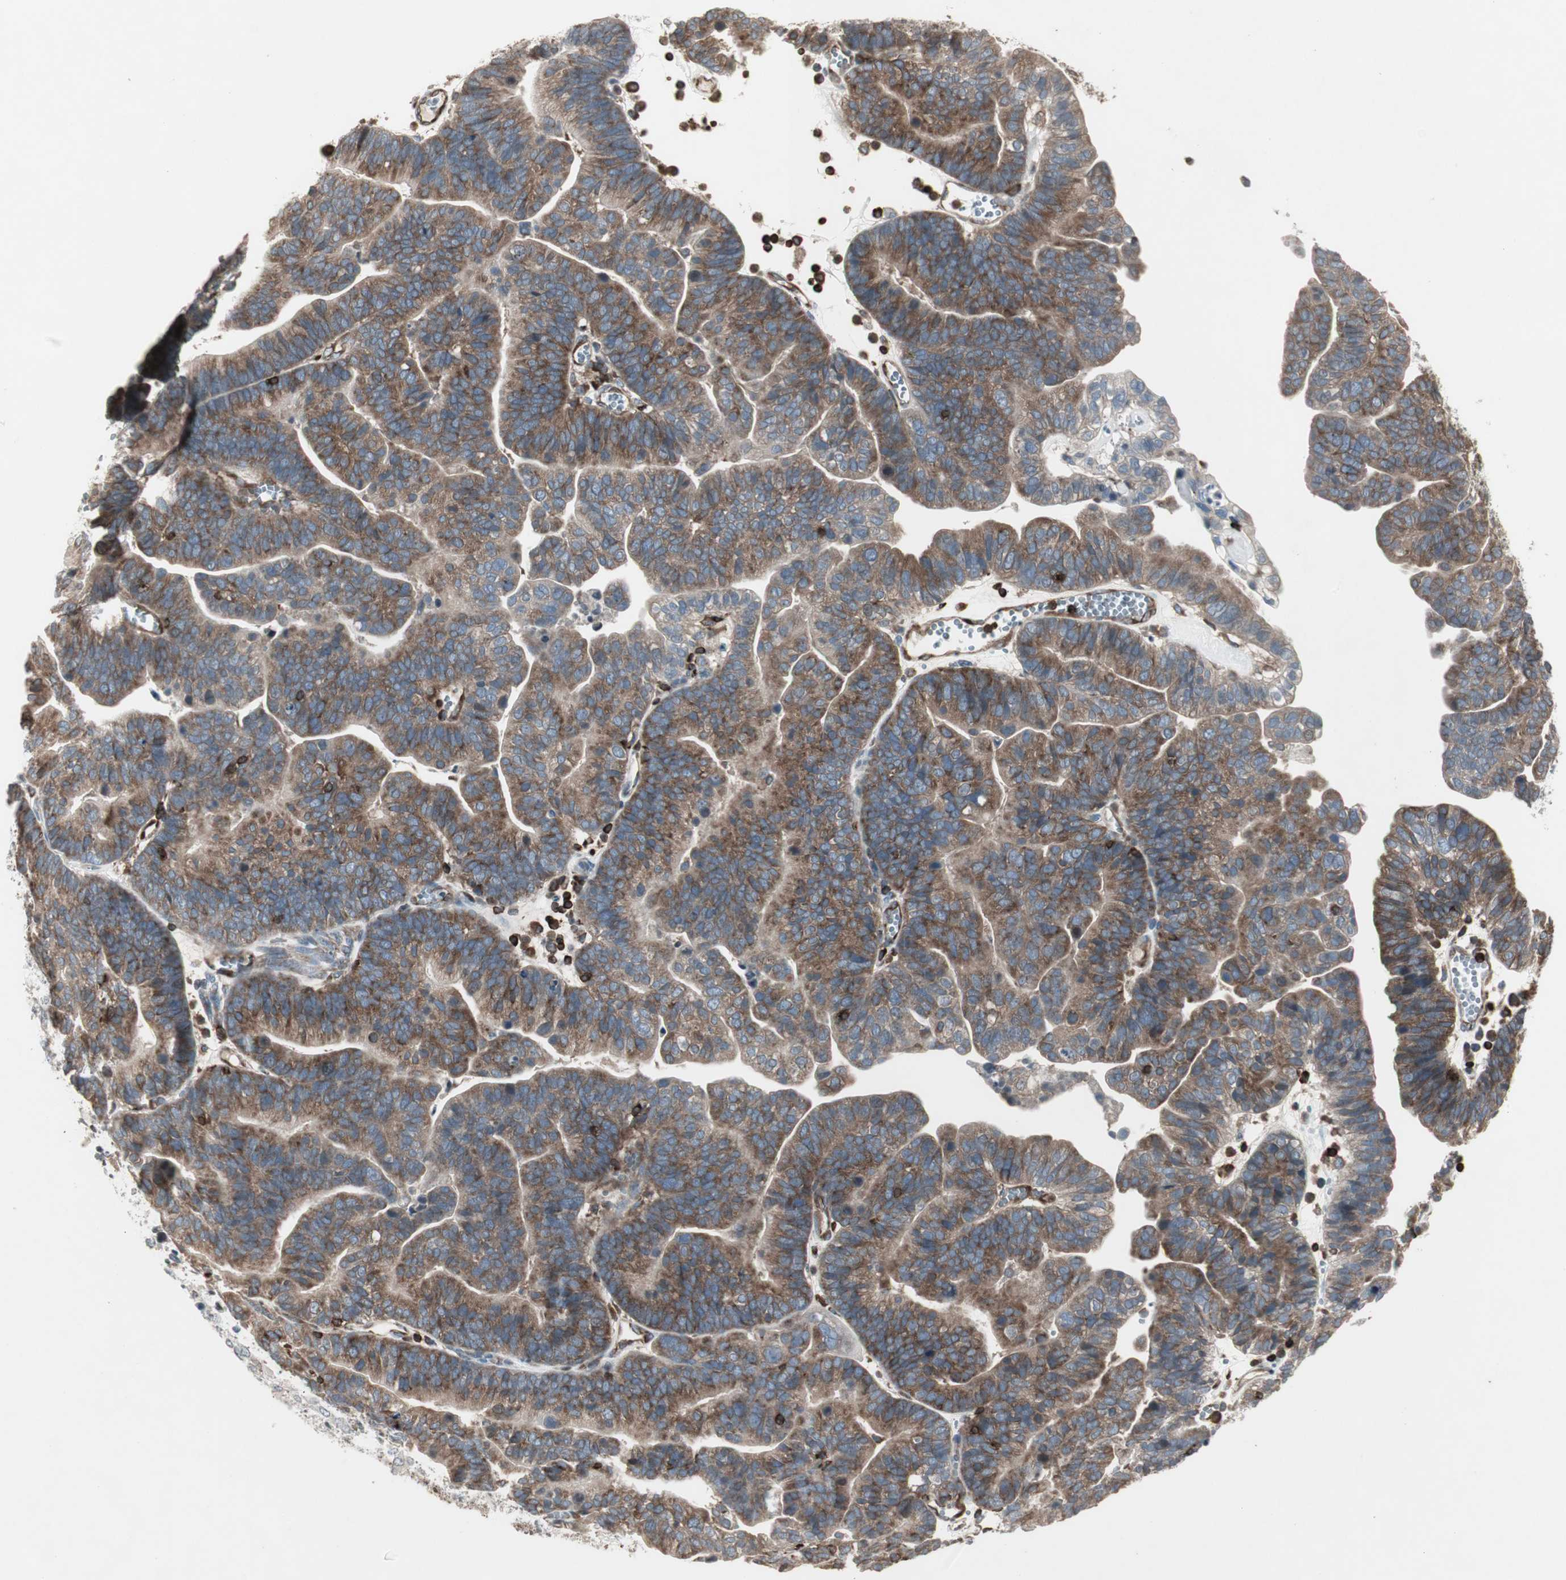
{"staining": {"intensity": "weak", "quantity": ">75%", "location": "cytoplasmic/membranous"}, "tissue": "ovarian cancer", "cell_type": "Tumor cells", "image_type": "cancer", "snomed": [{"axis": "morphology", "description": "Cystadenocarcinoma, serous, NOS"}, {"axis": "topography", "description": "Ovary"}], "caption": "Ovarian serous cystadenocarcinoma tissue shows weak cytoplasmic/membranous expression in approximately >75% of tumor cells", "gene": "ARHGEF1", "patient": {"sex": "female", "age": 56}}